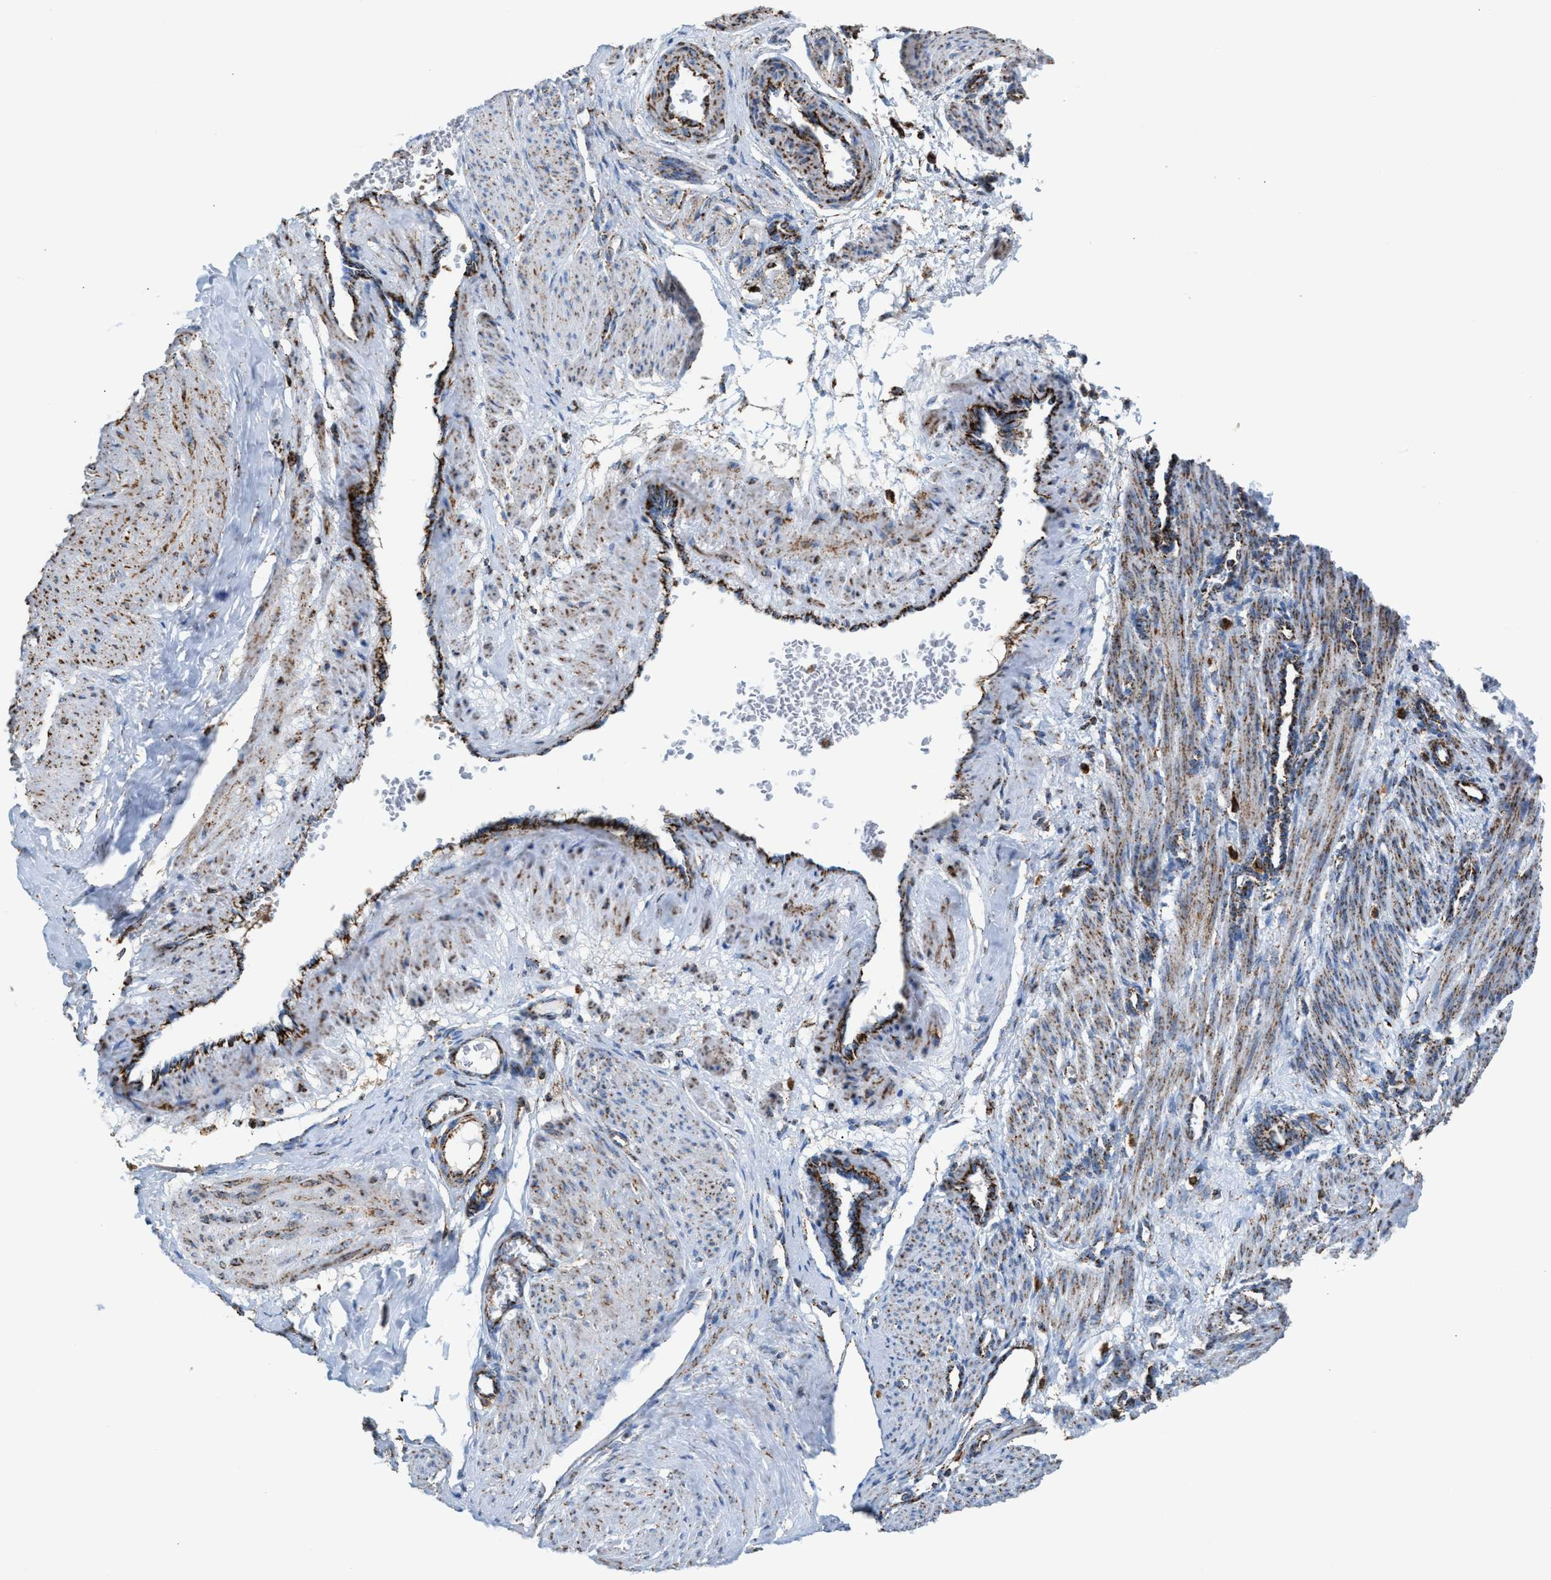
{"staining": {"intensity": "moderate", "quantity": ">75%", "location": "cytoplasmic/membranous"}, "tissue": "smooth muscle", "cell_type": "Smooth muscle cells", "image_type": "normal", "snomed": [{"axis": "morphology", "description": "Normal tissue, NOS"}, {"axis": "topography", "description": "Endometrium"}], "caption": "Immunohistochemical staining of unremarkable human smooth muscle reveals moderate cytoplasmic/membranous protein positivity in approximately >75% of smooth muscle cells.", "gene": "ECHS1", "patient": {"sex": "female", "age": 33}}